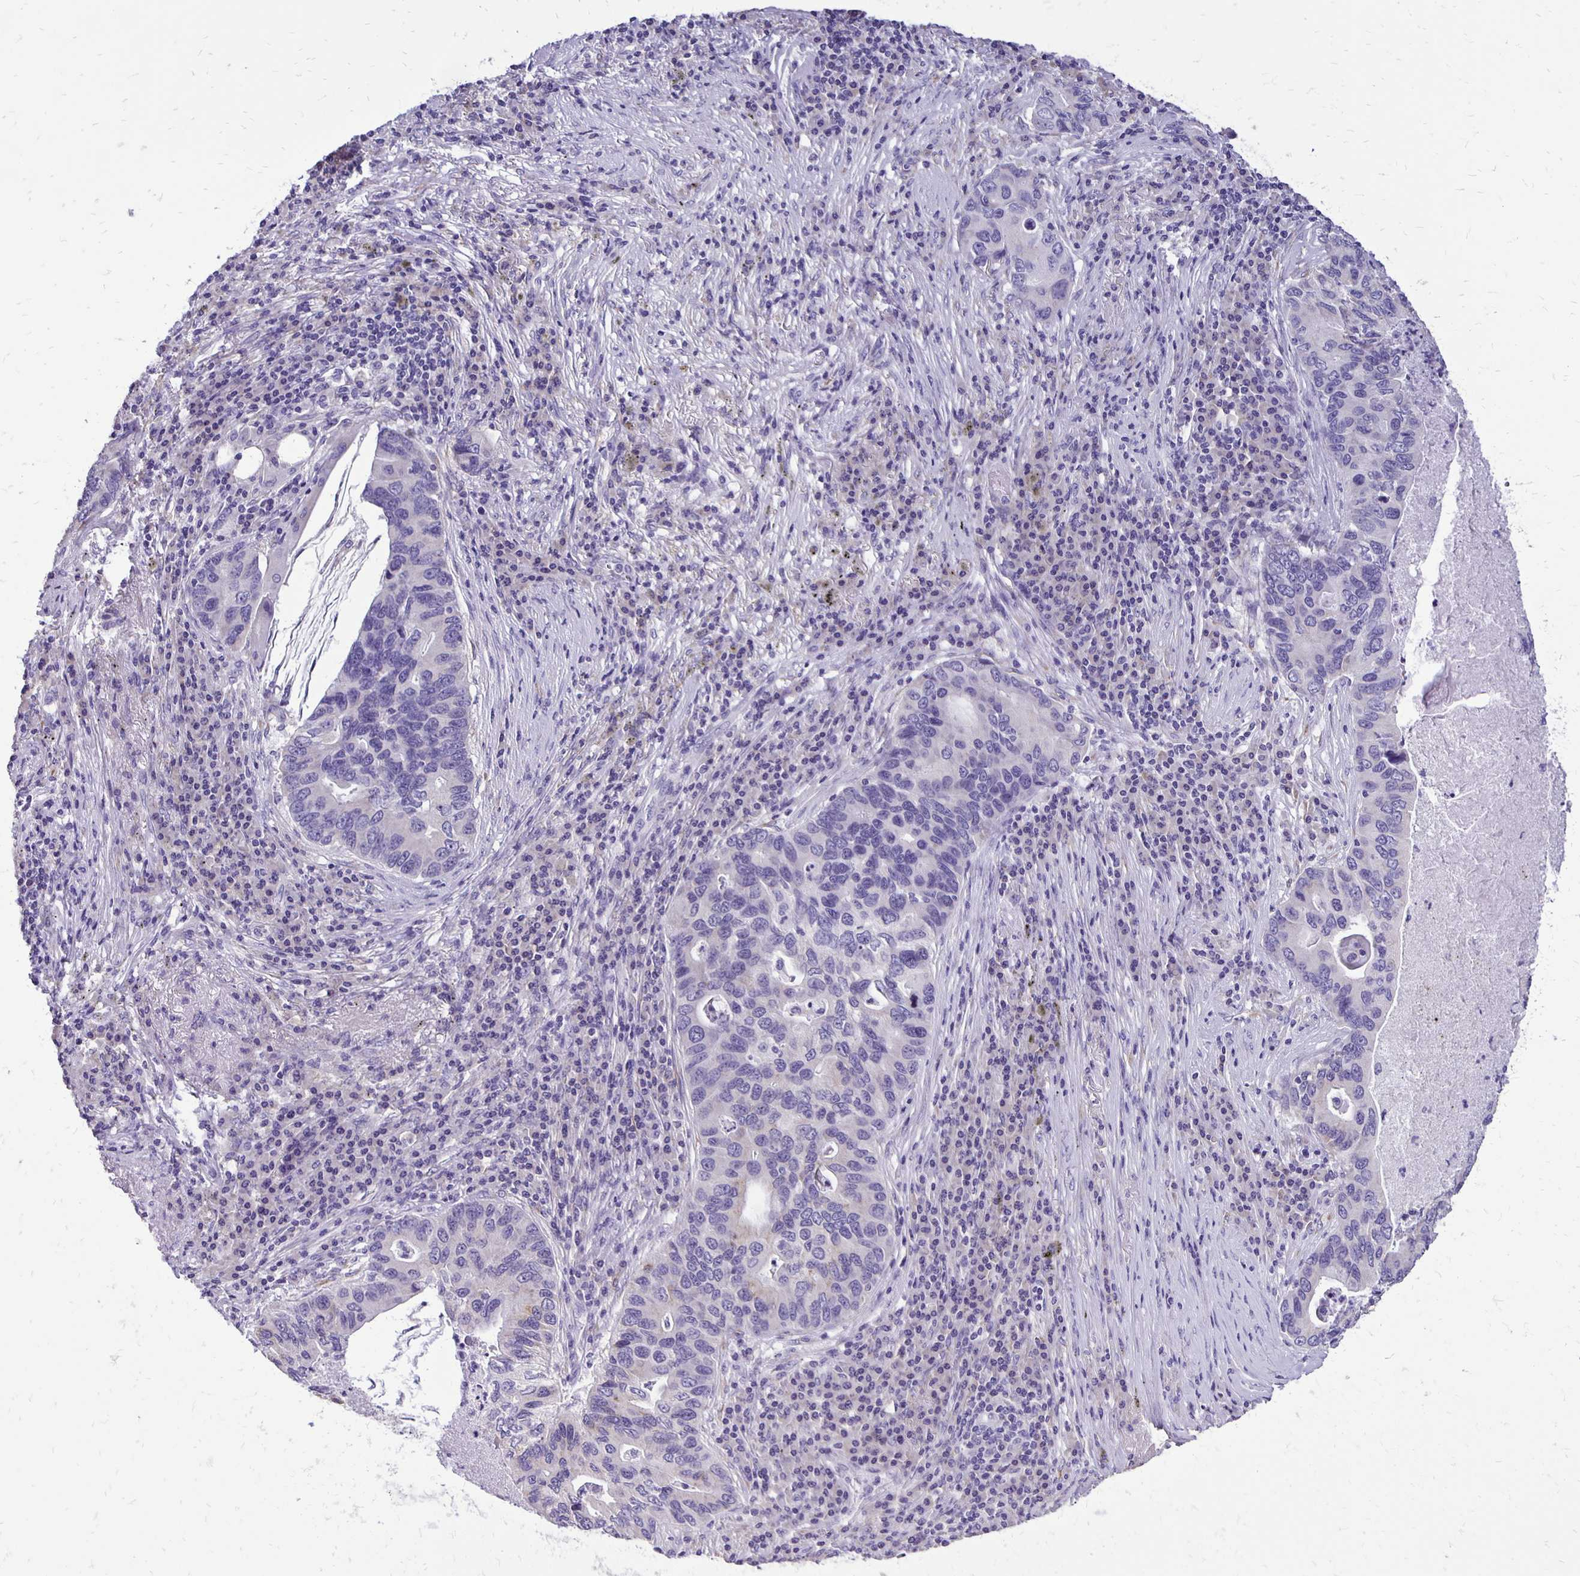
{"staining": {"intensity": "negative", "quantity": "none", "location": "none"}, "tissue": "lung cancer", "cell_type": "Tumor cells", "image_type": "cancer", "snomed": [{"axis": "morphology", "description": "Adenocarcinoma, NOS"}, {"axis": "morphology", "description": "Adenocarcinoma, metastatic, NOS"}, {"axis": "topography", "description": "Lymph node"}, {"axis": "topography", "description": "Lung"}], "caption": "Tumor cells are negative for brown protein staining in lung cancer.", "gene": "ANKRD45", "patient": {"sex": "female", "age": 54}}